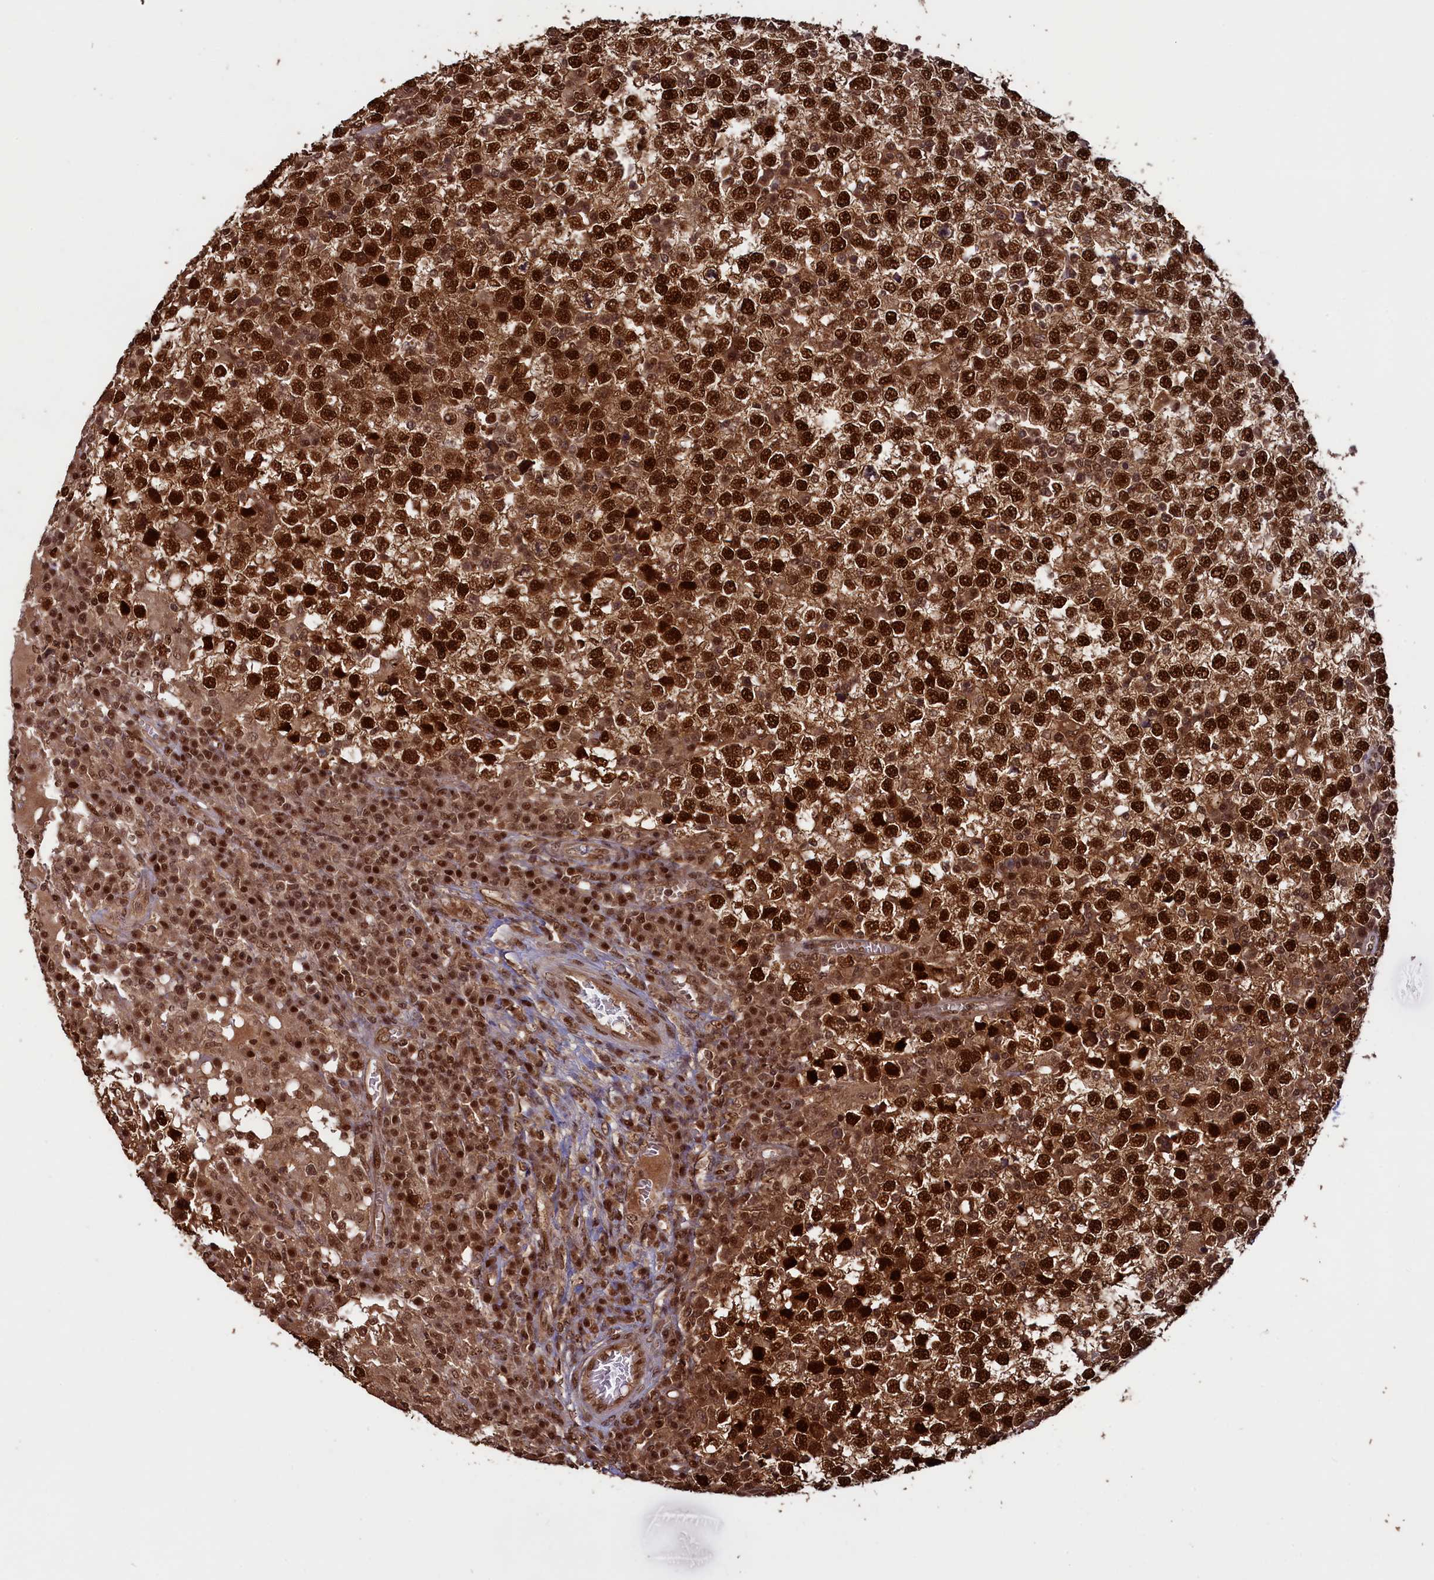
{"staining": {"intensity": "strong", "quantity": ">75%", "location": "cytoplasmic/membranous,nuclear"}, "tissue": "testis cancer", "cell_type": "Tumor cells", "image_type": "cancer", "snomed": [{"axis": "morphology", "description": "Seminoma, NOS"}, {"axis": "topography", "description": "Testis"}], "caption": "A brown stain highlights strong cytoplasmic/membranous and nuclear expression of a protein in testis cancer (seminoma) tumor cells. (DAB (3,3'-diaminobenzidine) IHC with brightfield microscopy, high magnification).", "gene": "NAE1", "patient": {"sex": "male", "age": 65}}